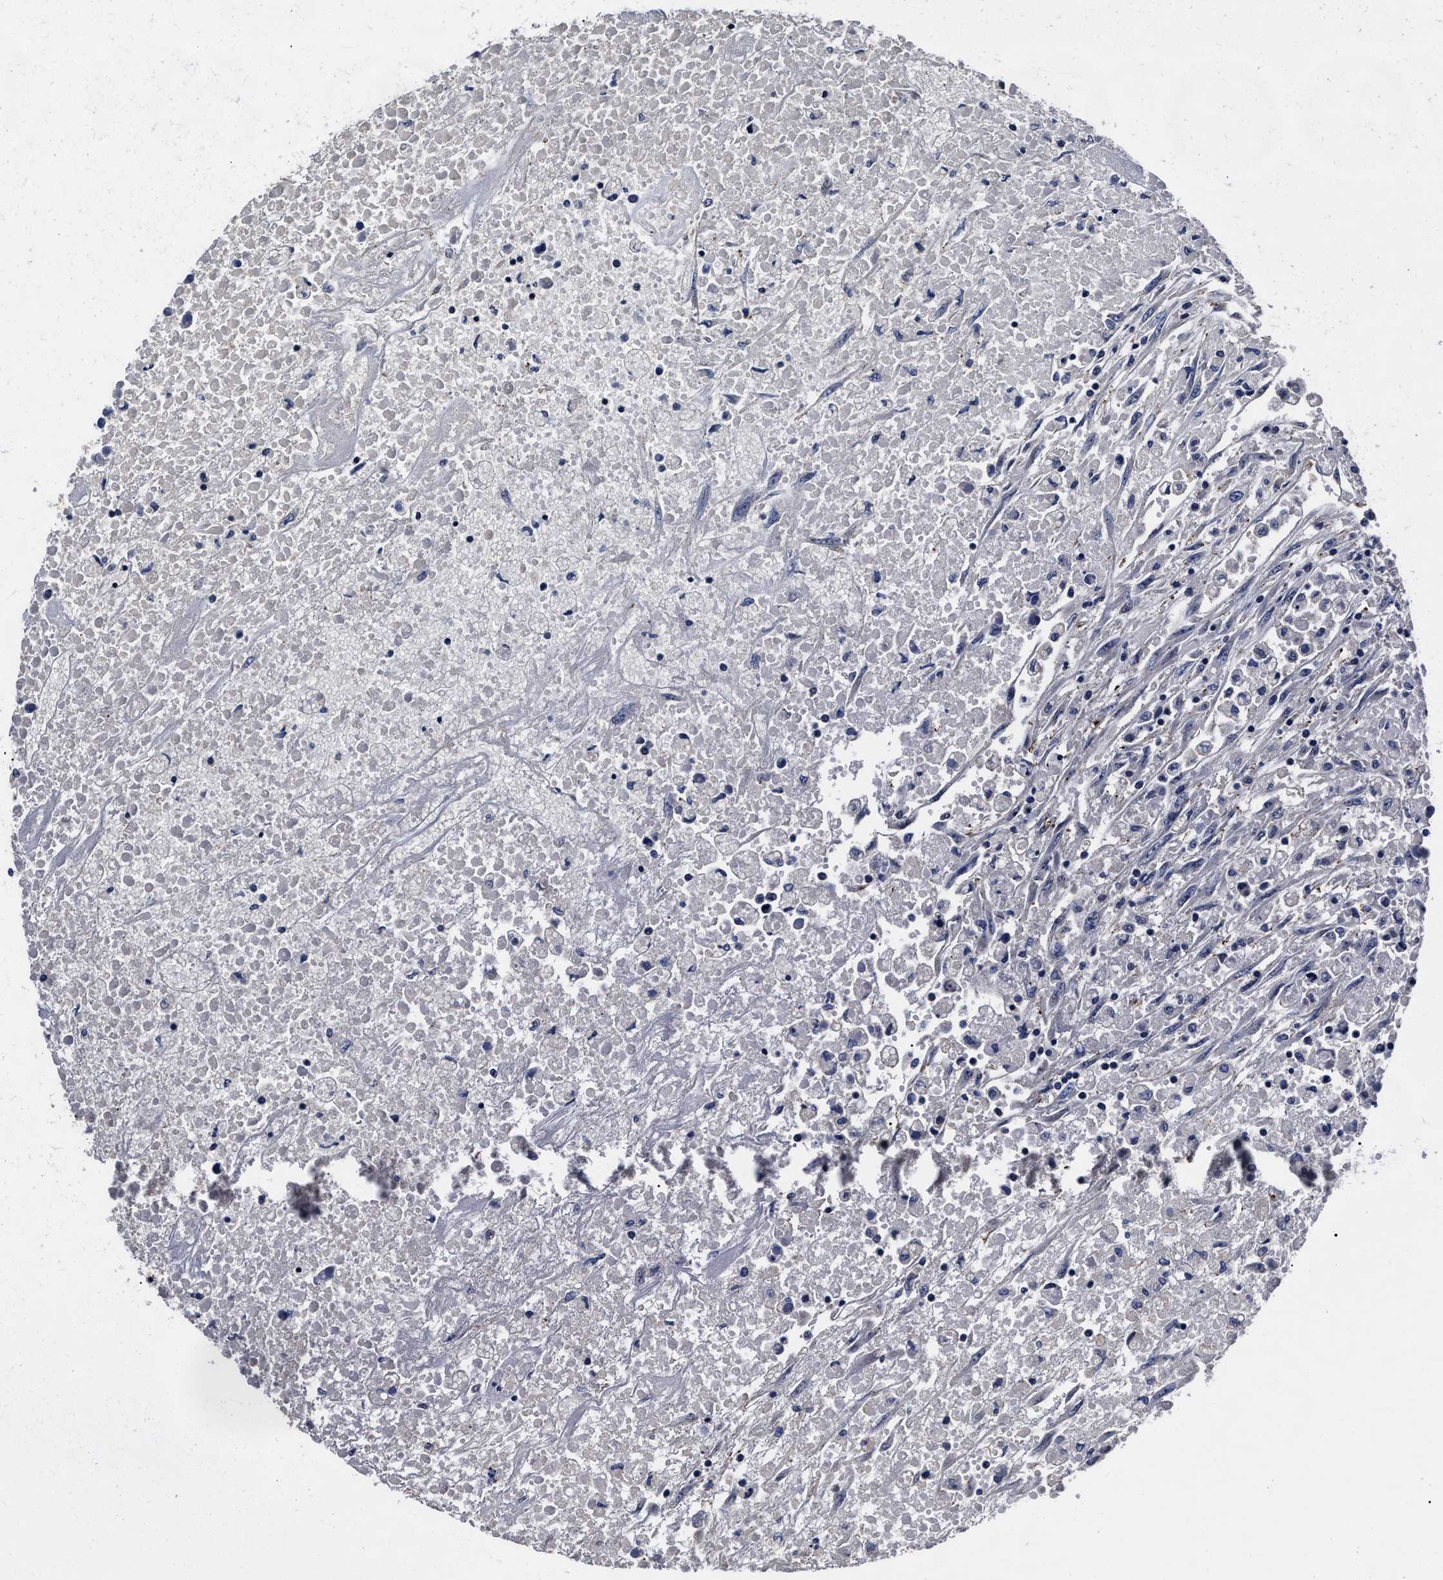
{"staining": {"intensity": "negative", "quantity": "none", "location": "none"}, "tissue": "testis cancer", "cell_type": "Tumor cells", "image_type": "cancer", "snomed": [{"axis": "morphology", "description": "Carcinoma, Embryonal, NOS"}, {"axis": "topography", "description": "Testis"}], "caption": "High magnification brightfield microscopy of embryonal carcinoma (testis) stained with DAB (brown) and counterstained with hematoxylin (blue): tumor cells show no significant expression.", "gene": "OLFML2A", "patient": {"sex": "male", "age": 25}}